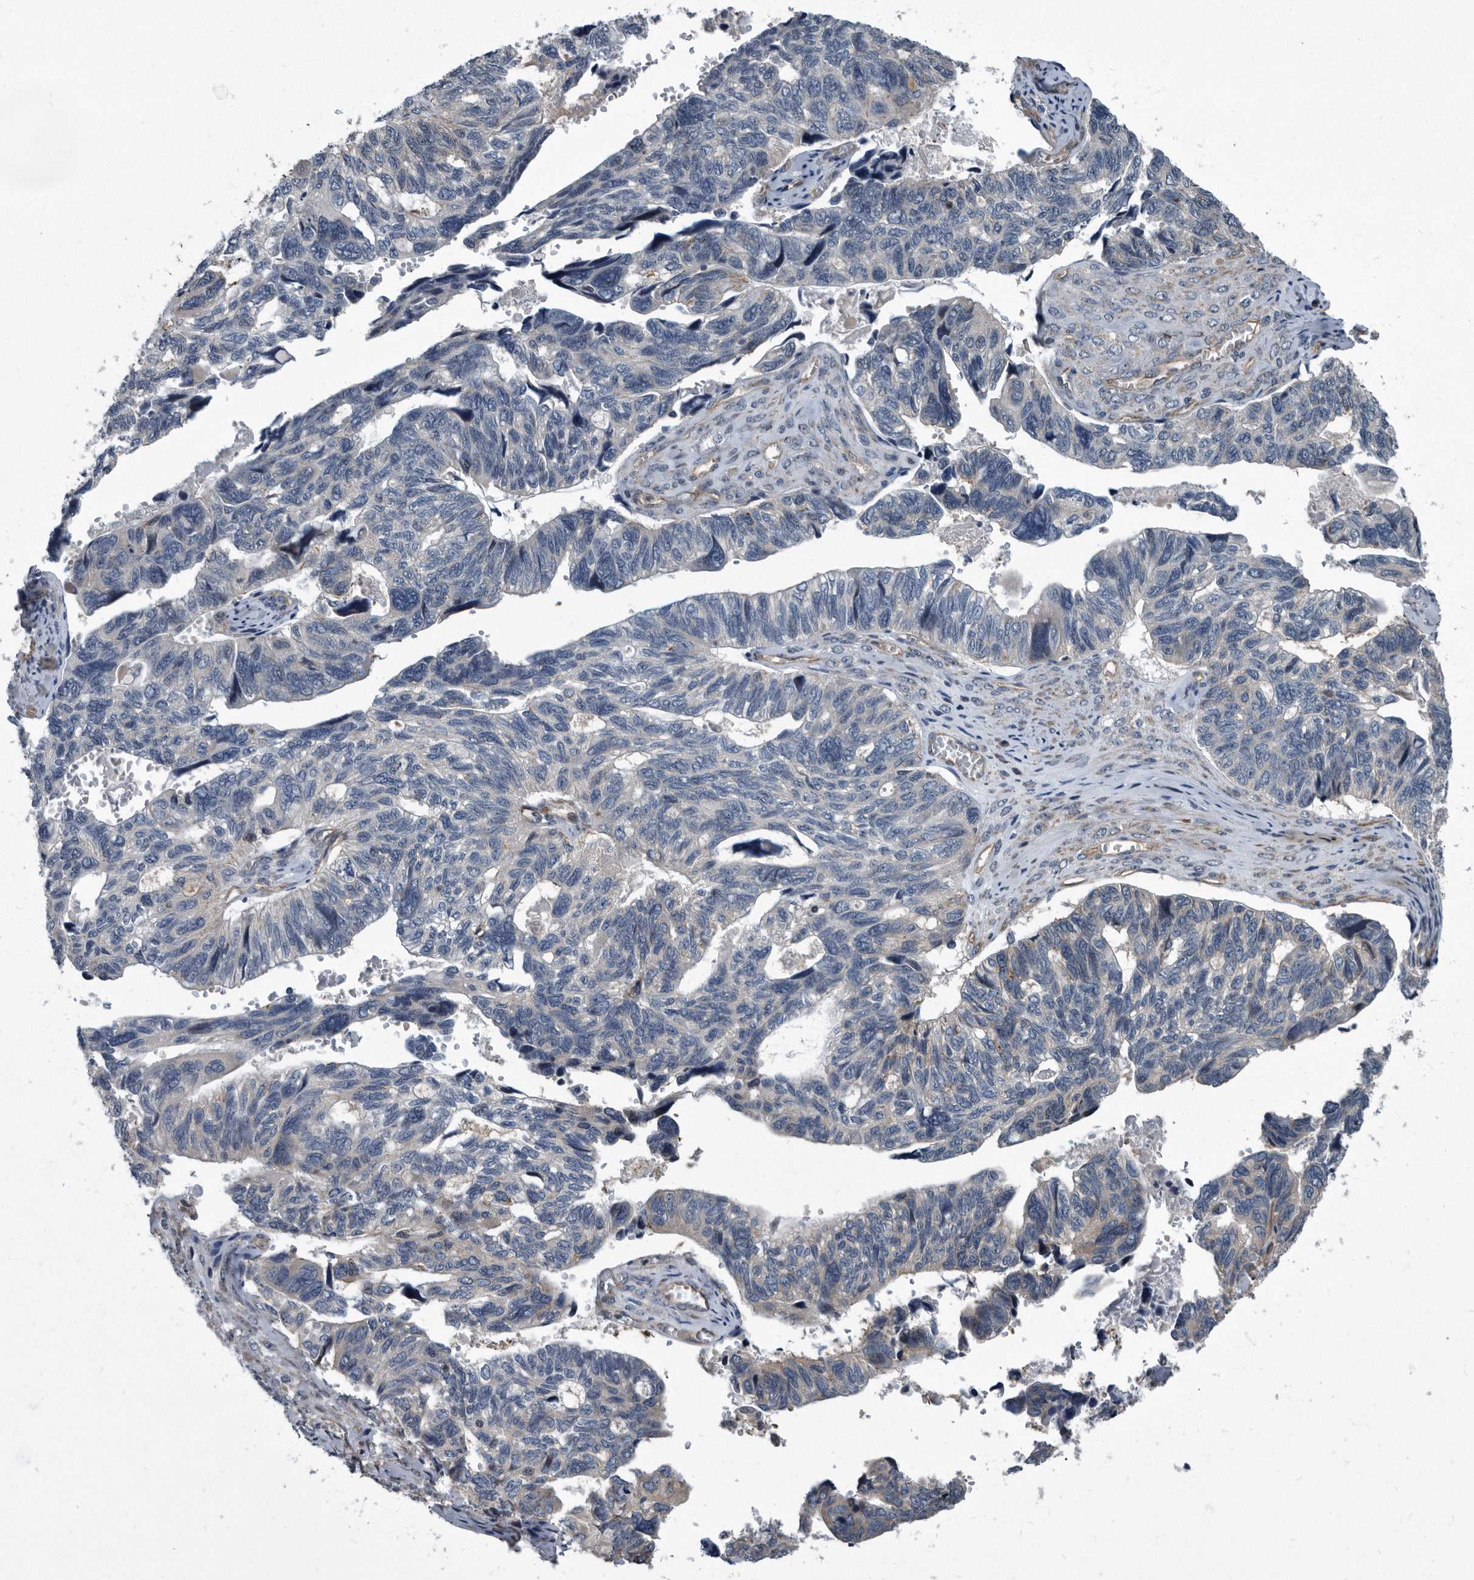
{"staining": {"intensity": "negative", "quantity": "none", "location": "none"}, "tissue": "ovarian cancer", "cell_type": "Tumor cells", "image_type": "cancer", "snomed": [{"axis": "morphology", "description": "Cystadenocarcinoma, serous, NOS"}, {"axis": "topography", "description": "Ovary"}], "caption": "IHC histopathology image of neoplastic tissue: human ovarian cancer stained with DAB exhibits no significant protein expression in tumor cells.", "gene": "ARMCX1", "patient": {"sex": "female", "age": 79}}